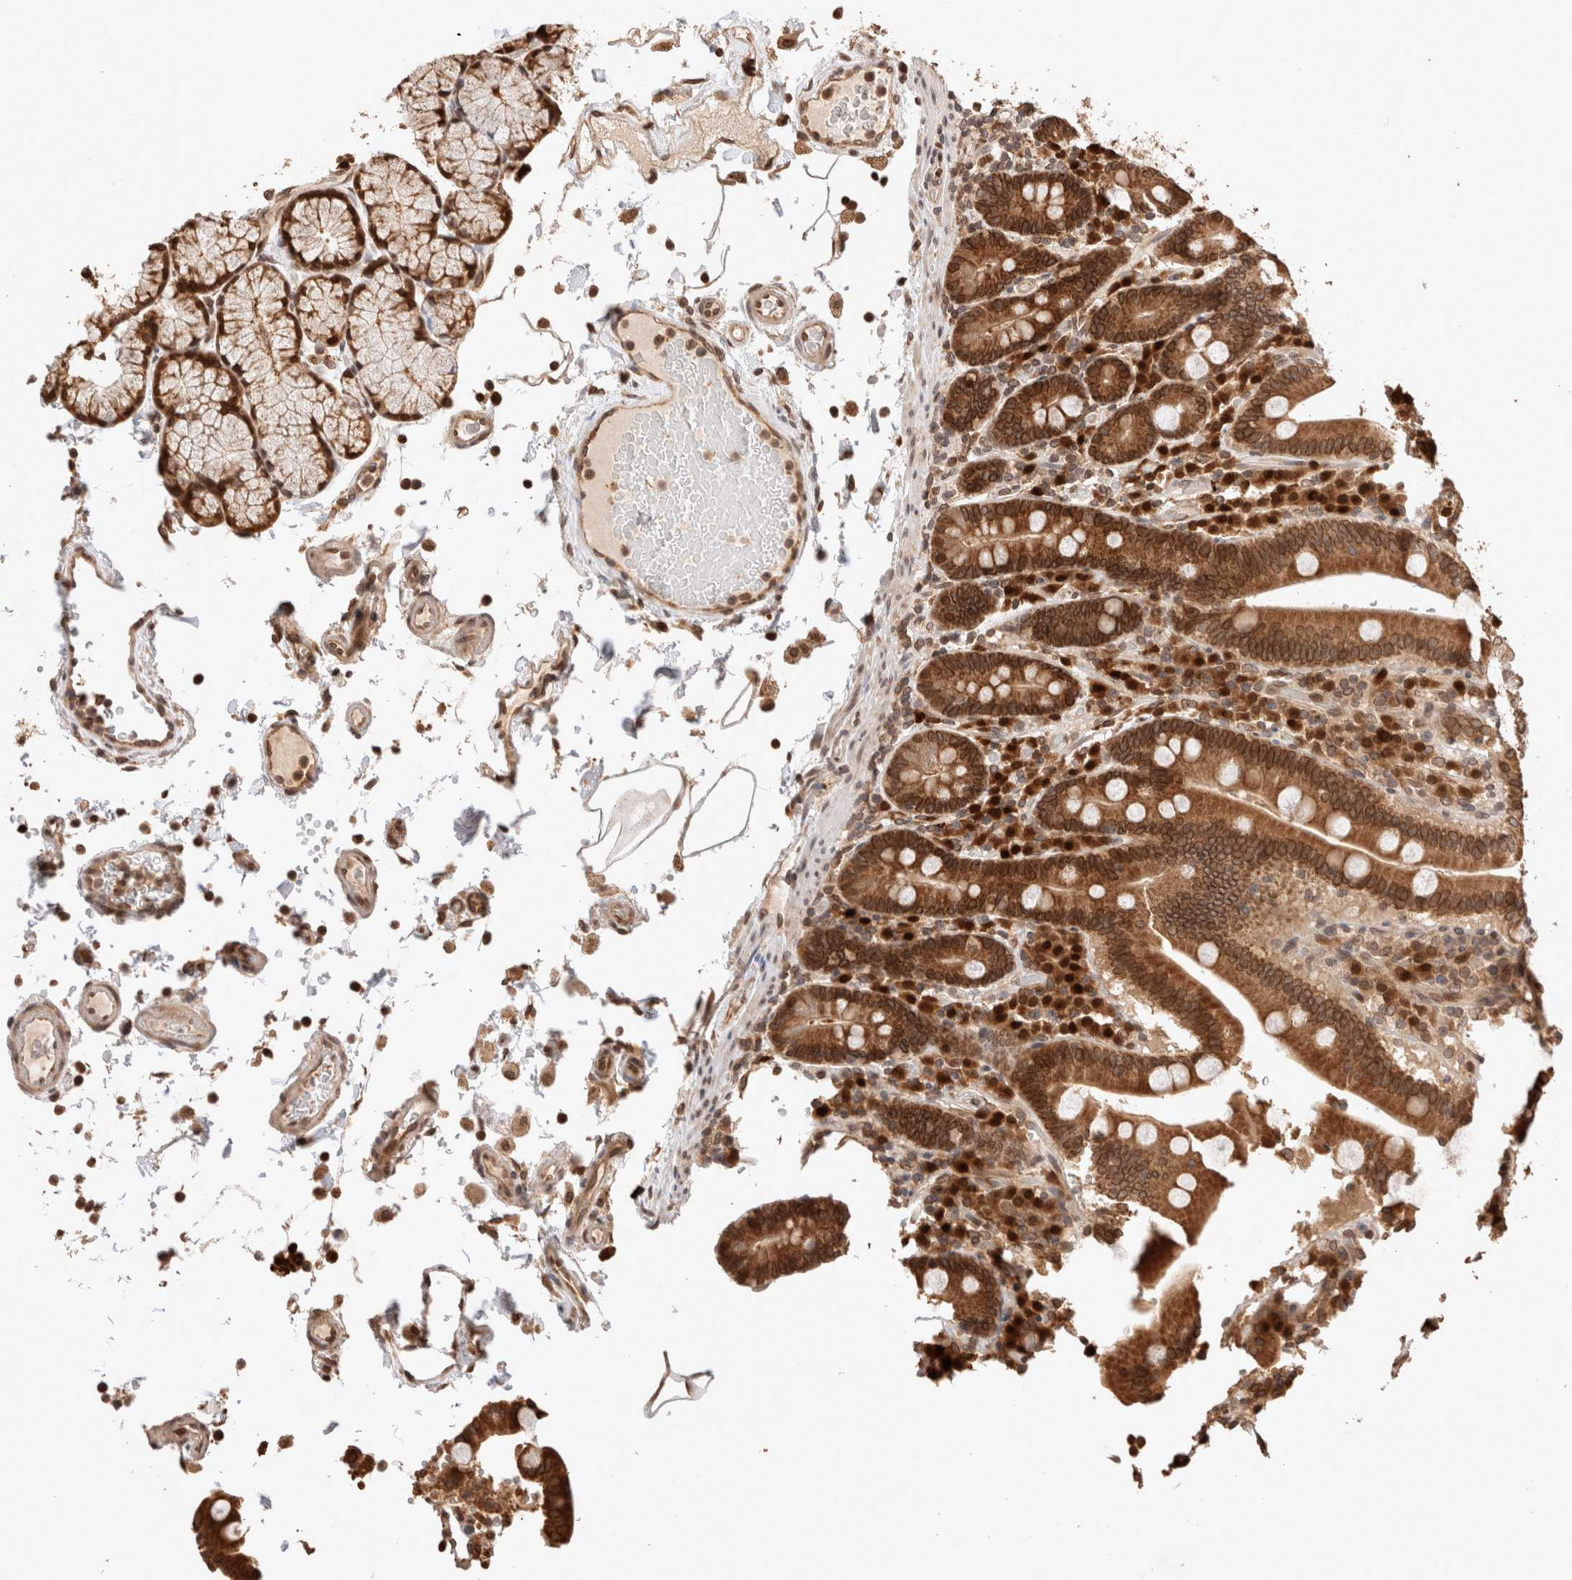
{"staining": {"intensity": "strong", "quantity": ">75%", "location": "cytoplasmic/membranous,nuclear"}, "tissue": "duodenum", "cell_type": "Glandular cells", "image_type": "normal", "snomed": [{"axis": "morphology", "description": "Normal tissue, NOS"}, {"axis": "topography", "description": "Small intestine, NOS"}], "caption": "Immunohistochemistry micrograph of normal duodenum stained for a protein (brown), which demonstrates high levels of strong cytoplasmic/membranous,nuclear positivity in approximately >75% of glandular cells.", "gene": "TPR", "patient": {"sex": "female", "age": 71}}